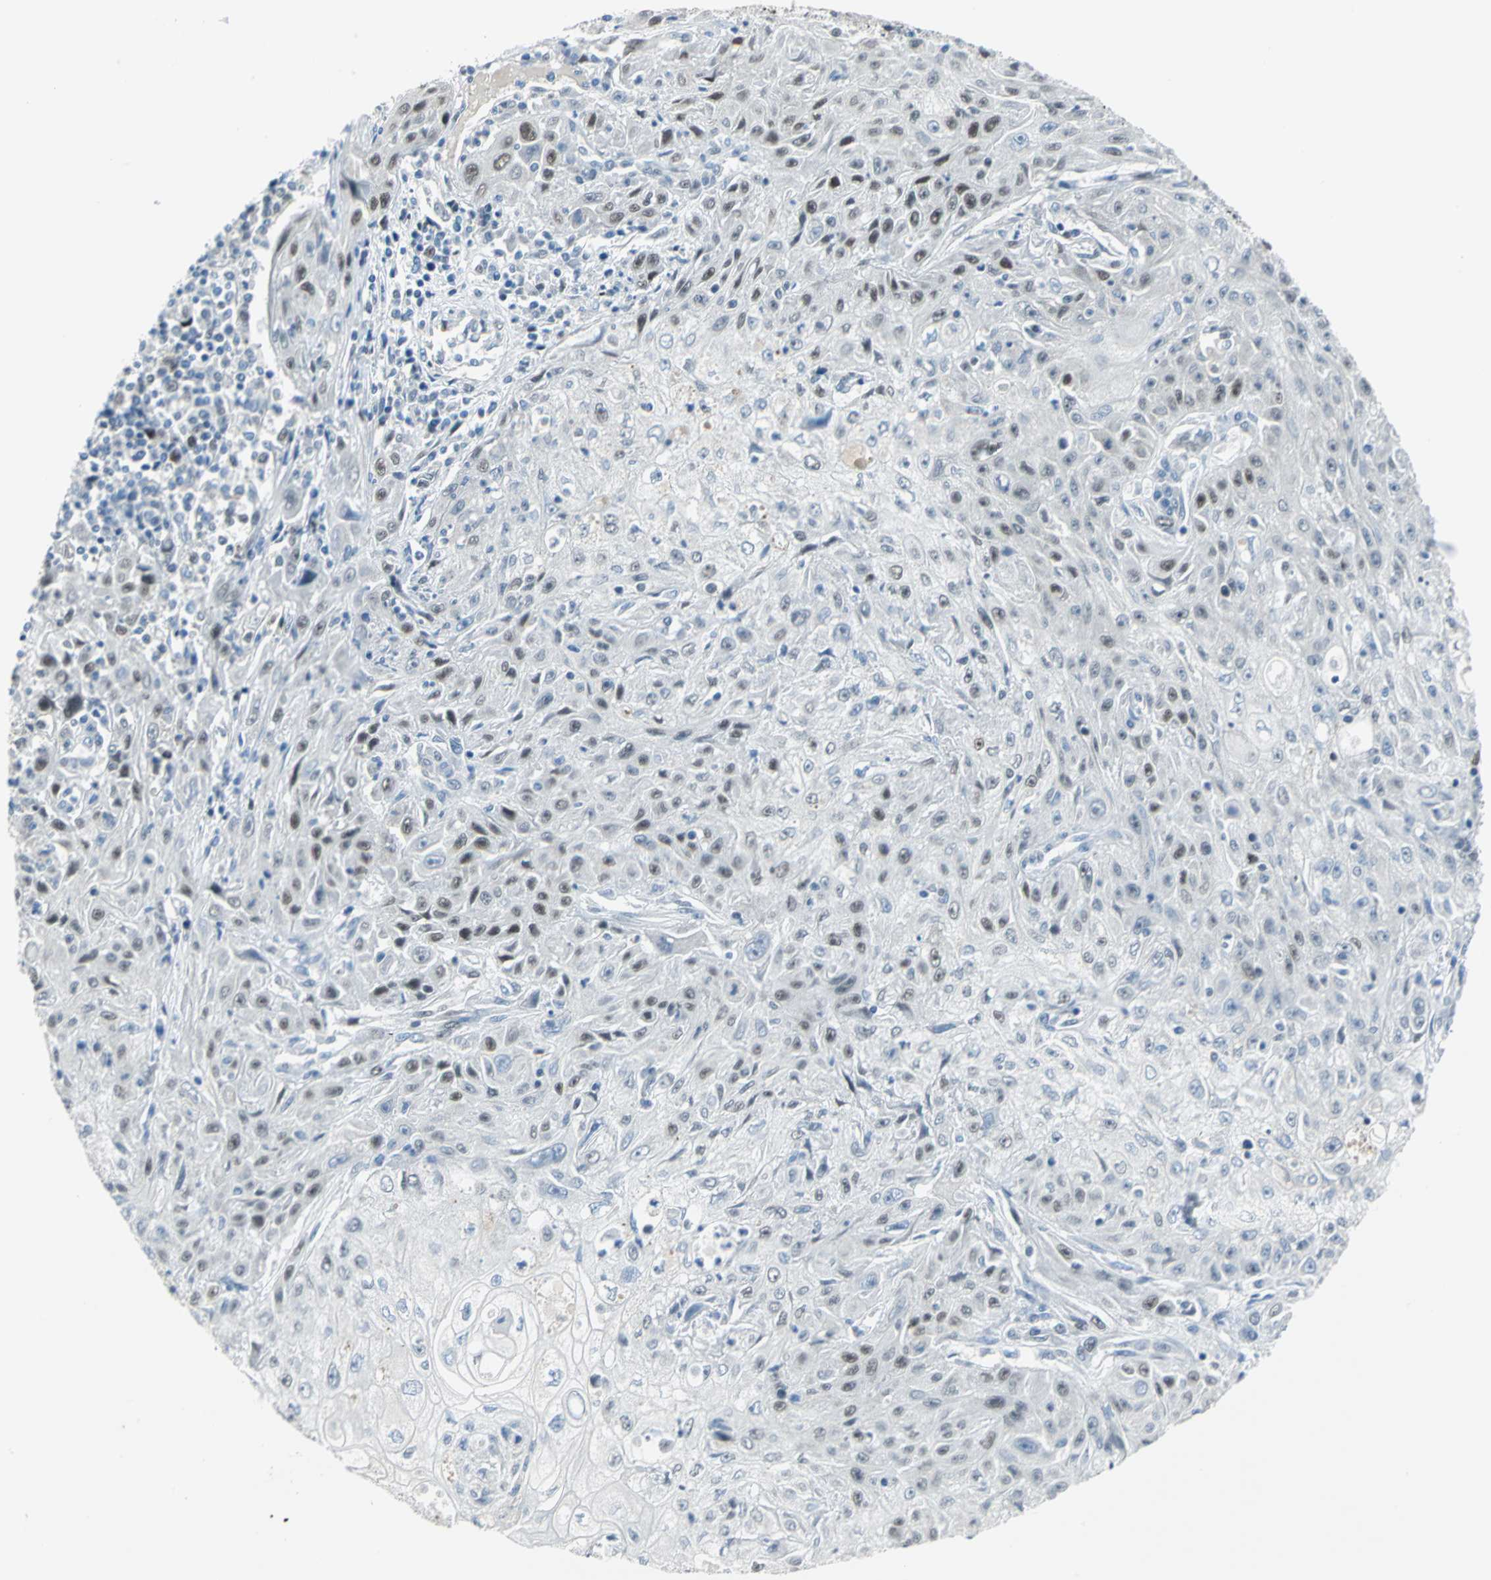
{"staining": {"intensity": "moderate", "quantity": "25%-75%", "location": "nuclear"}, "tissue": "skin cancer", "cell_type": "Tumor cells", "image_type": "cancer", "snomed": [{"axis": "morphology", "description": "Squamous cell carcinoma, NOS"}, {"axis": "topography", "description": "Skin"}], "caption": "Moderate nuclear protein expression is identified in about 25%-75% of tumor cells in squamous cell carcinoma (skin). The staining is performed using DAB brown chromogen to label protein expression. The nuclei are counter-stained blue using hematoxylin.", "gene": "MCM4", "patient": {"sex": "male", "age": 75}}